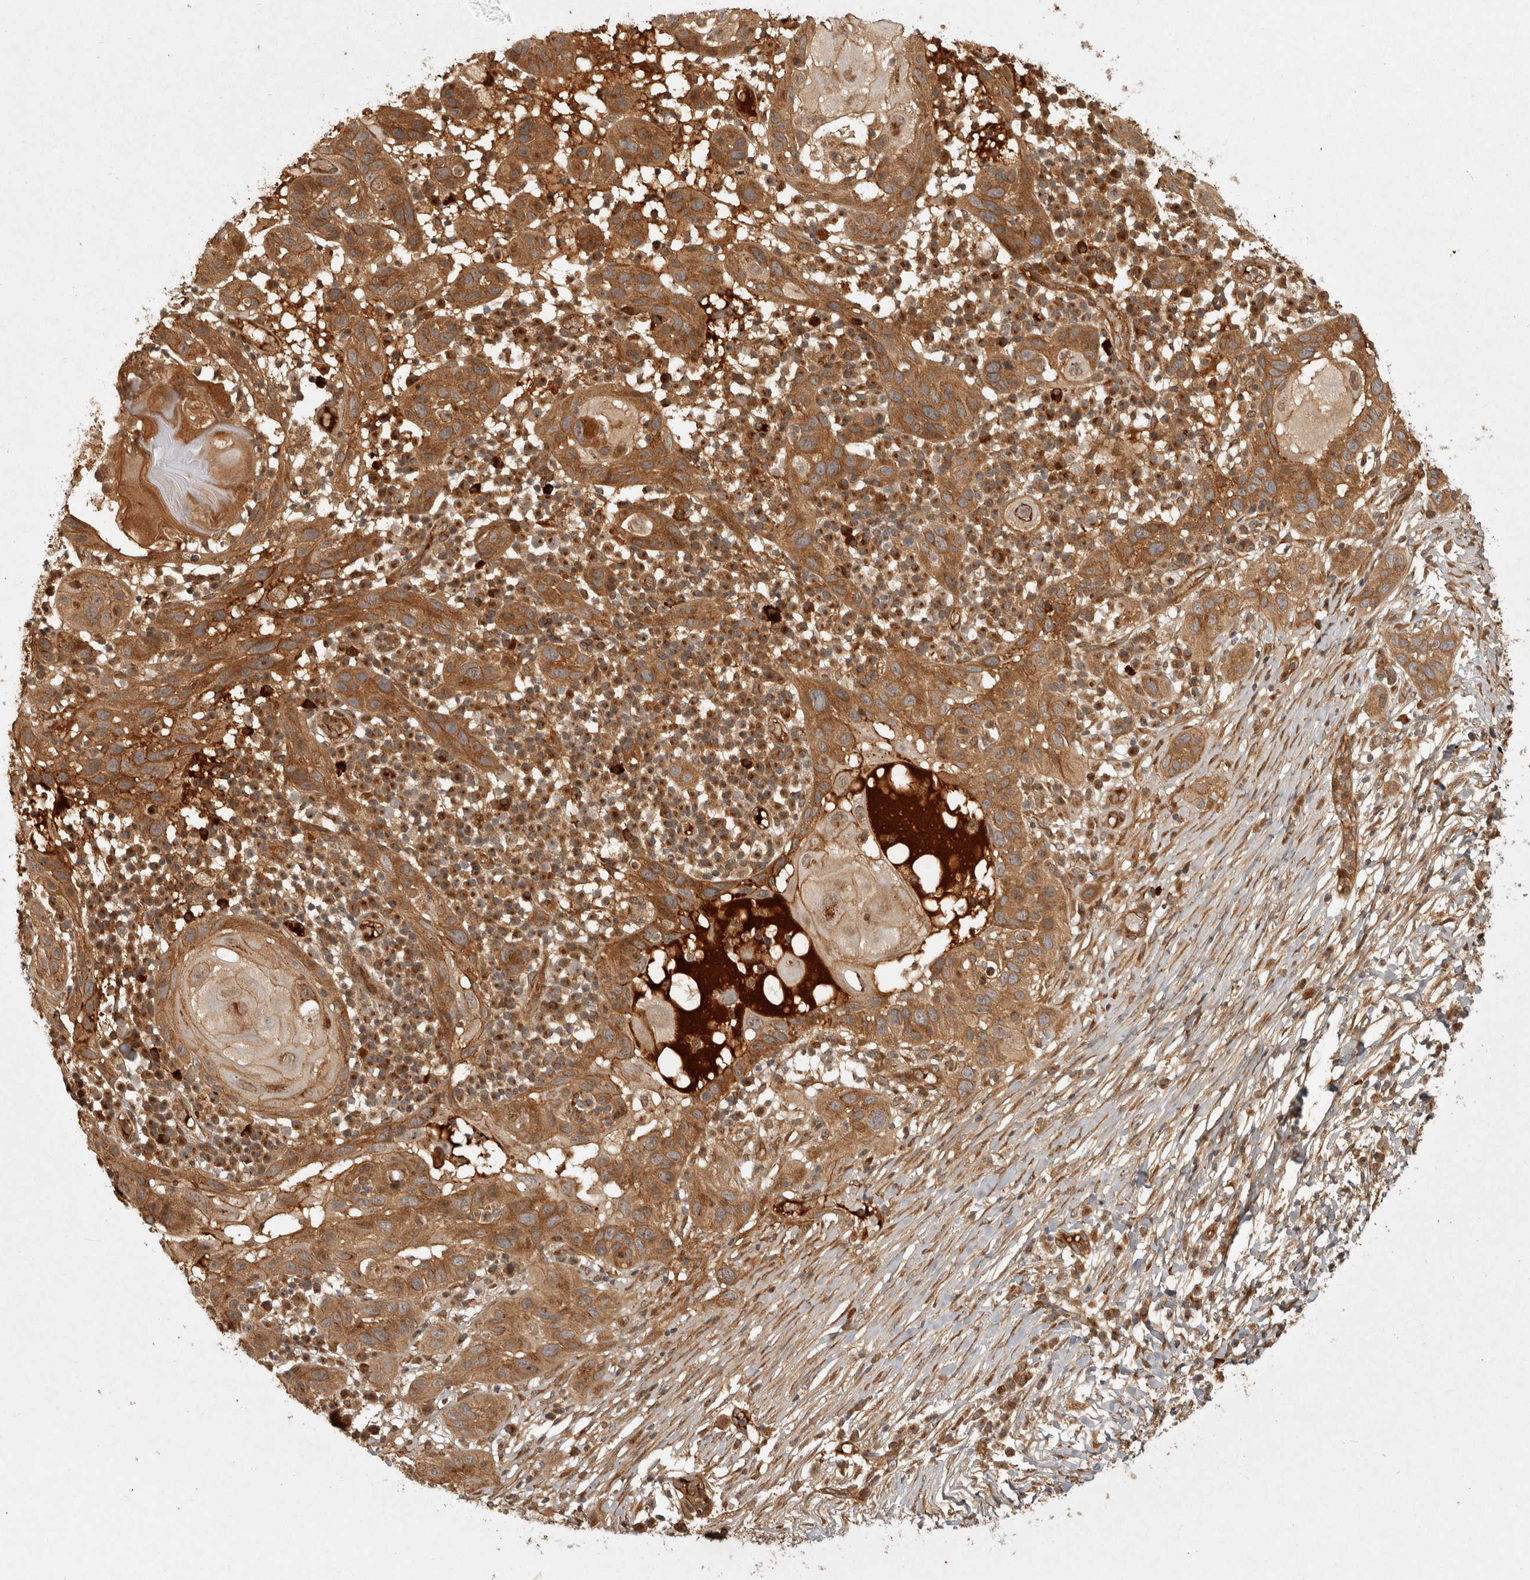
{"staining": {"intensity": "moderate", "quantity": ">75%", "location": "cytoplasmic/membranous"}, "tissue": "skin cancer", "cell_type": "Tumor cells", "image_type": "cancer", "snomed": [{"axis": "morphology", "description": "Normal tissue, NOS"}, {"axis": "morphology", "description": "Squamous cell carcinoma, NOS"}, {"axis": "topography", "description": "Skin"}], "caption": "Protein analysis of skin squamous cell carcinoma tissue exhibits moderate cytoplasmic/membranous positivity in about >75% of tumor cells.", "gene": "CAMSAP2", "patient": {"sex": "female", "age": 96}}